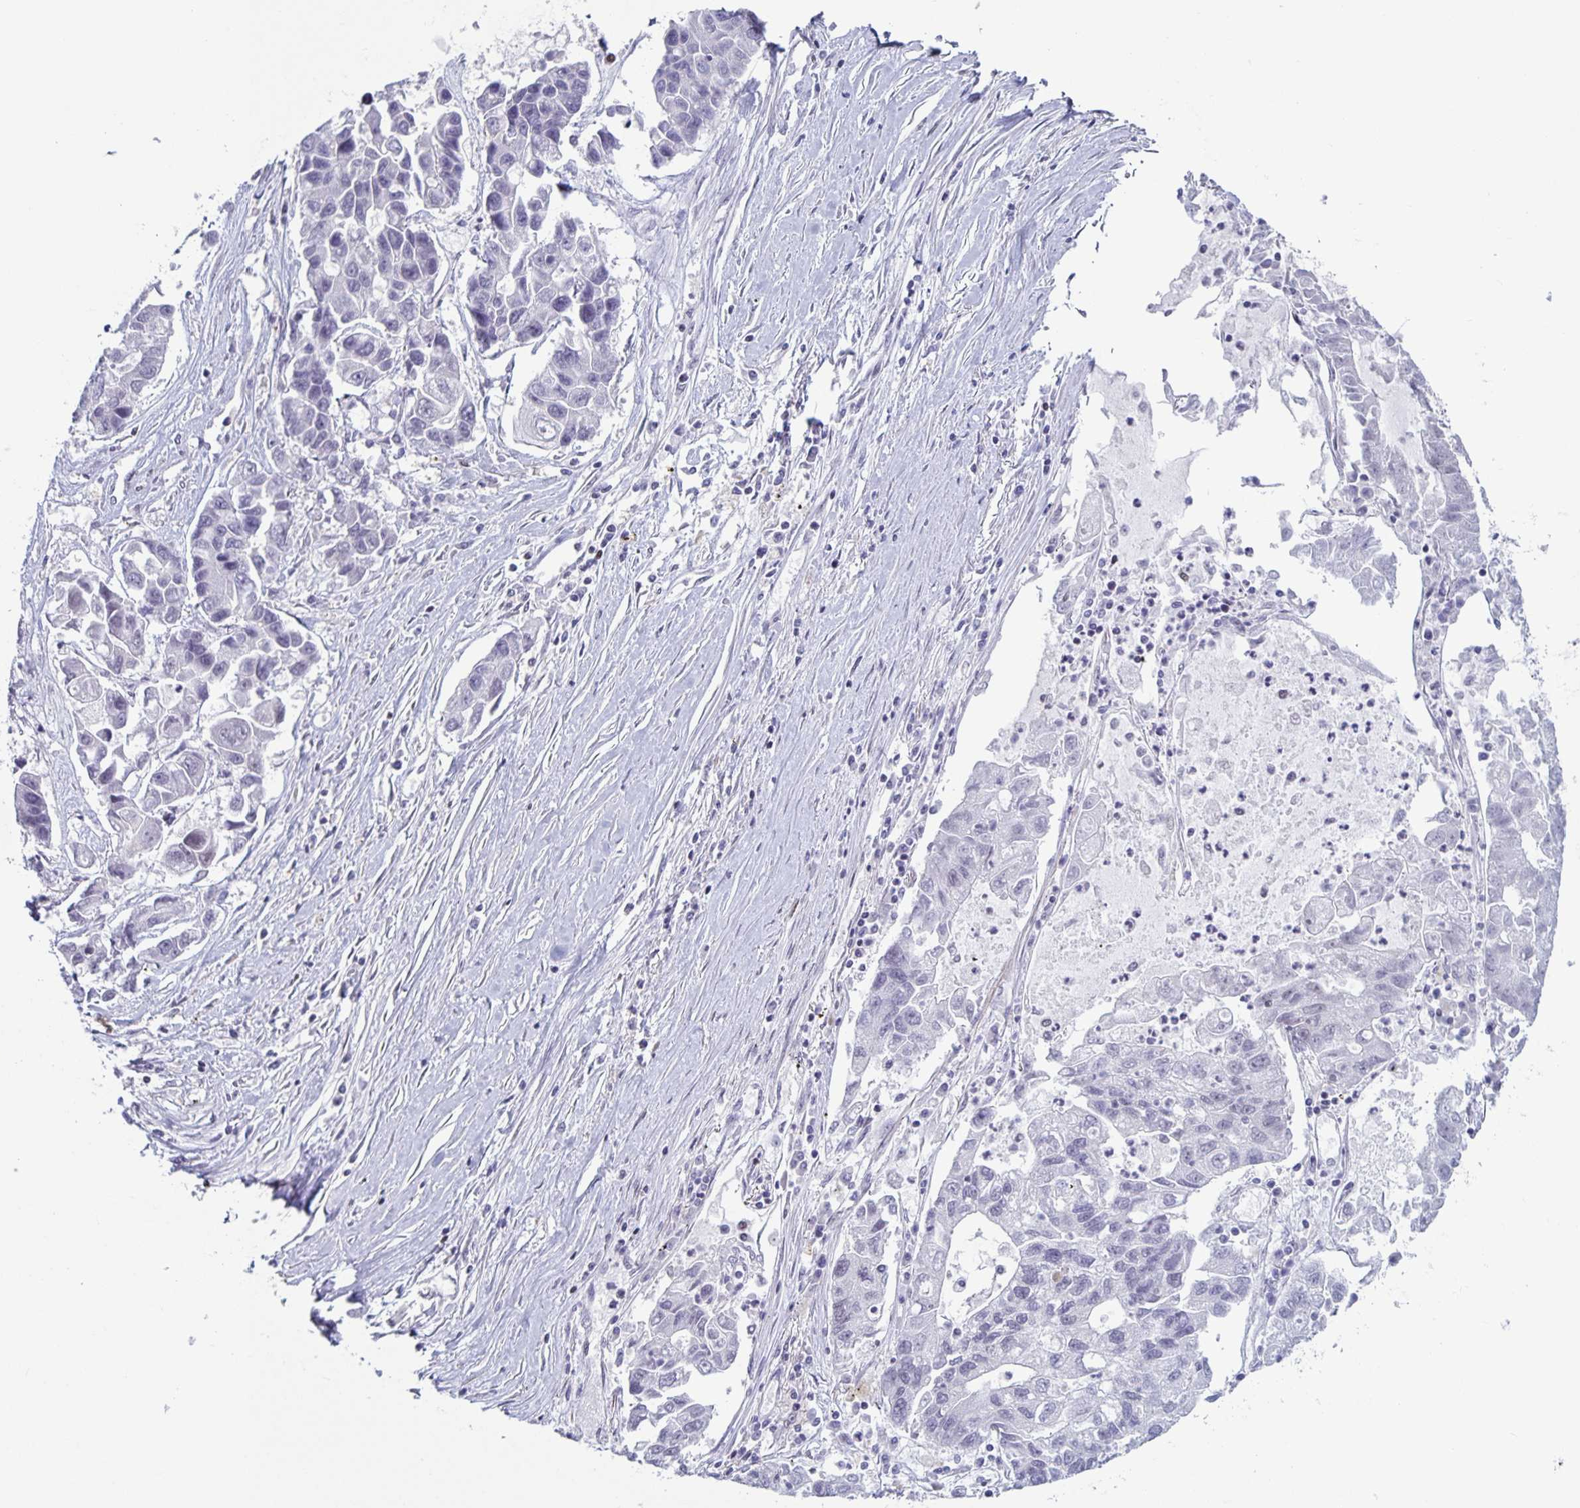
{"staining": {"intensity": "negative", "quantity": "none", "location": "none"}, "tissue": "lung cancer", "cell_type": "Tumor cells", "image_type": "cancer", "snomed": [{"axis": "morphology", "description": "Adenocarcinoma, NOS"}, {"axis": "topography", "description": "Bronchus"}, {"axis": "topography", "description": "Lung"}], "caption": "A high-resolution image shows immunohistochemistry (IHC) staining of lung cancer, which shows no significant staining in tumor cells.", "gene": "JUND", "patient": {"sex": "female", "age": 51}}